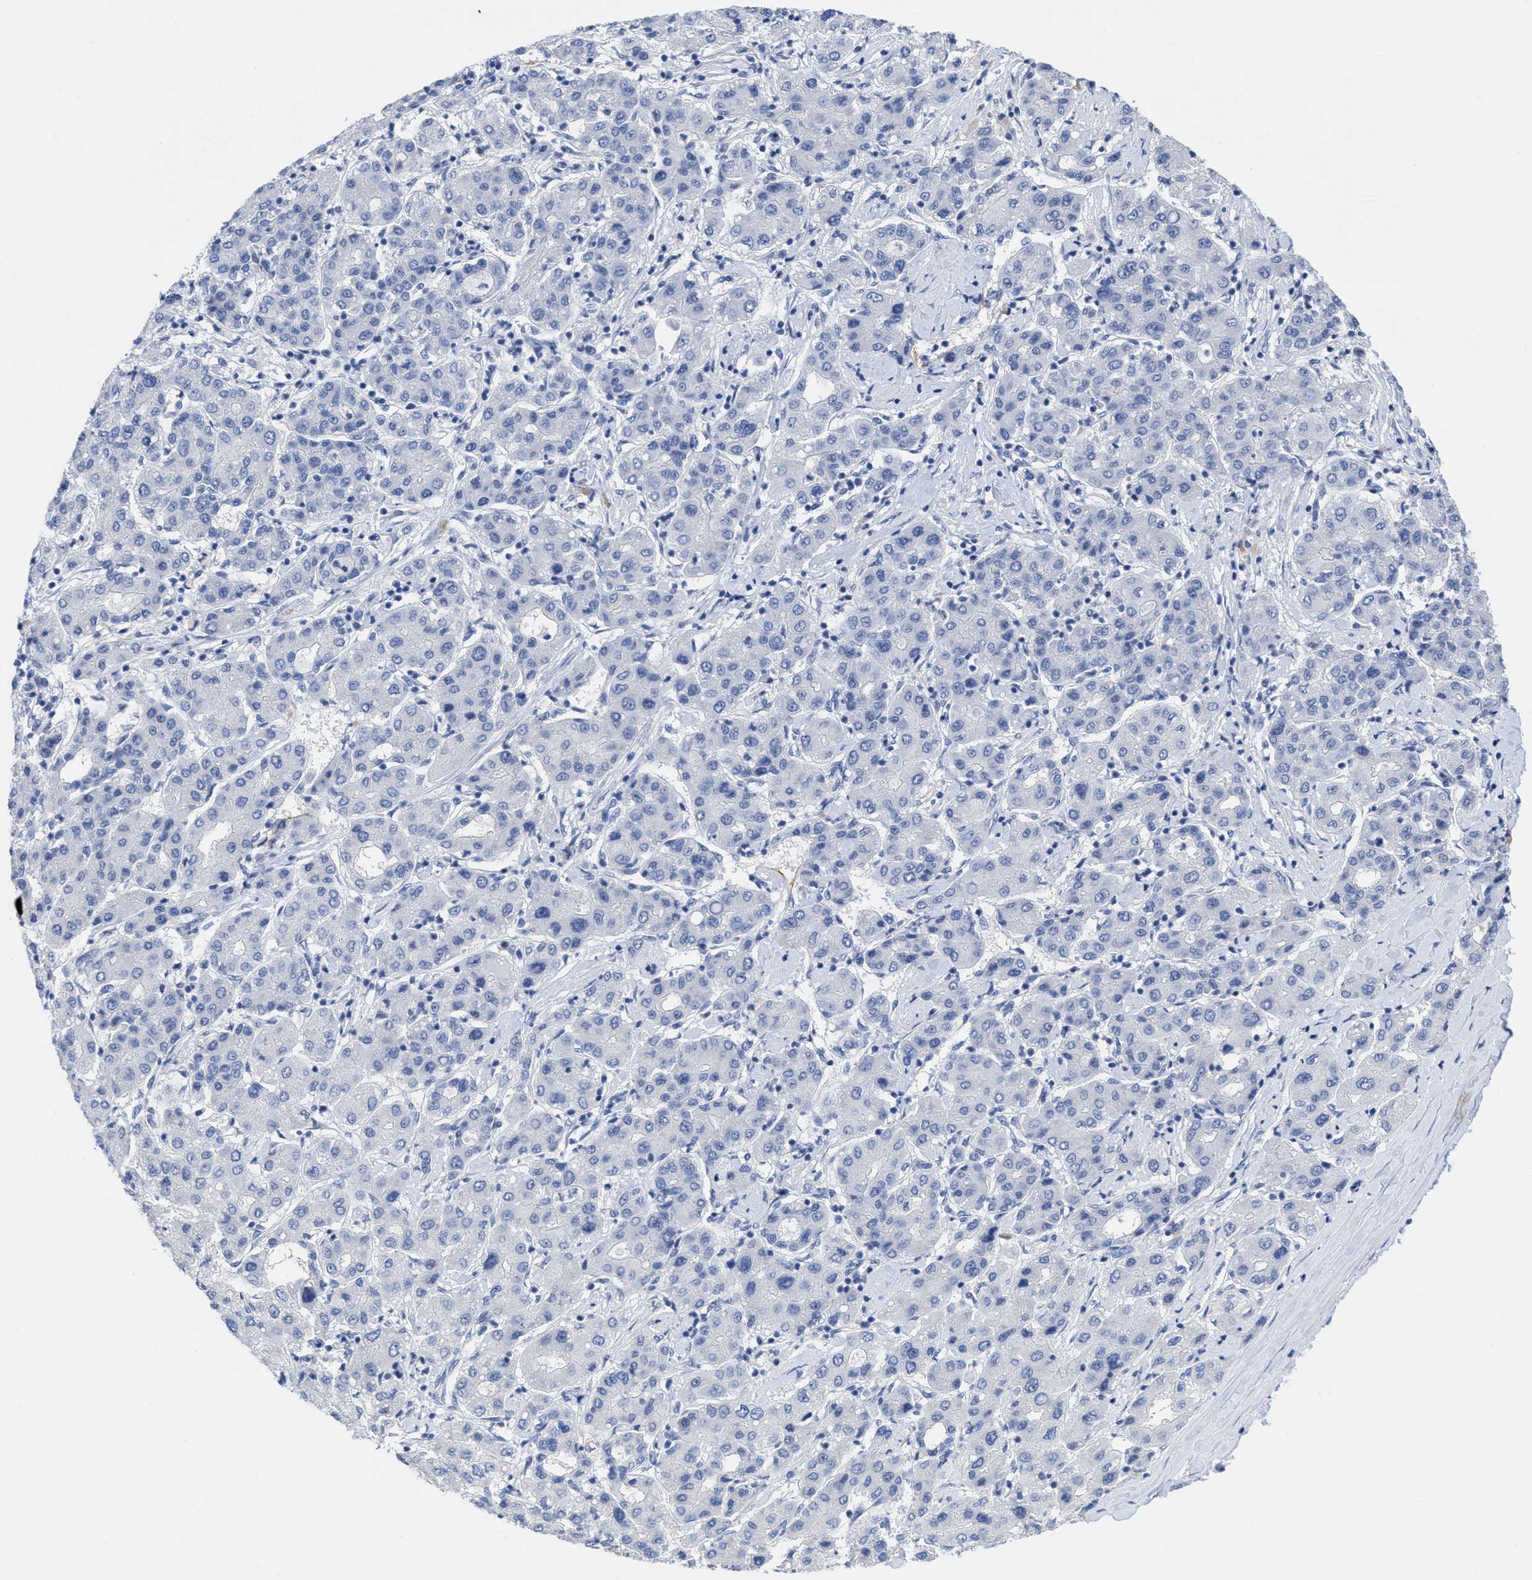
{"staining": {"intensity": "negative", "quantity": "none", "location": "none"}, "tissue": "liver cancer", "cell_type": "Tumor cells", "image_type": "cancer", "snomed": [{"axis": "morphology", "description": "Carcinoma, Hepatocellular, NOS"}, {"axis": "topography", "description": "Liver"}], "caption": "Tumor cells are negative for protein expression in human liver cancer.", "gene": "ACKR1", "patient": {"sex": "male", "age": 65}}